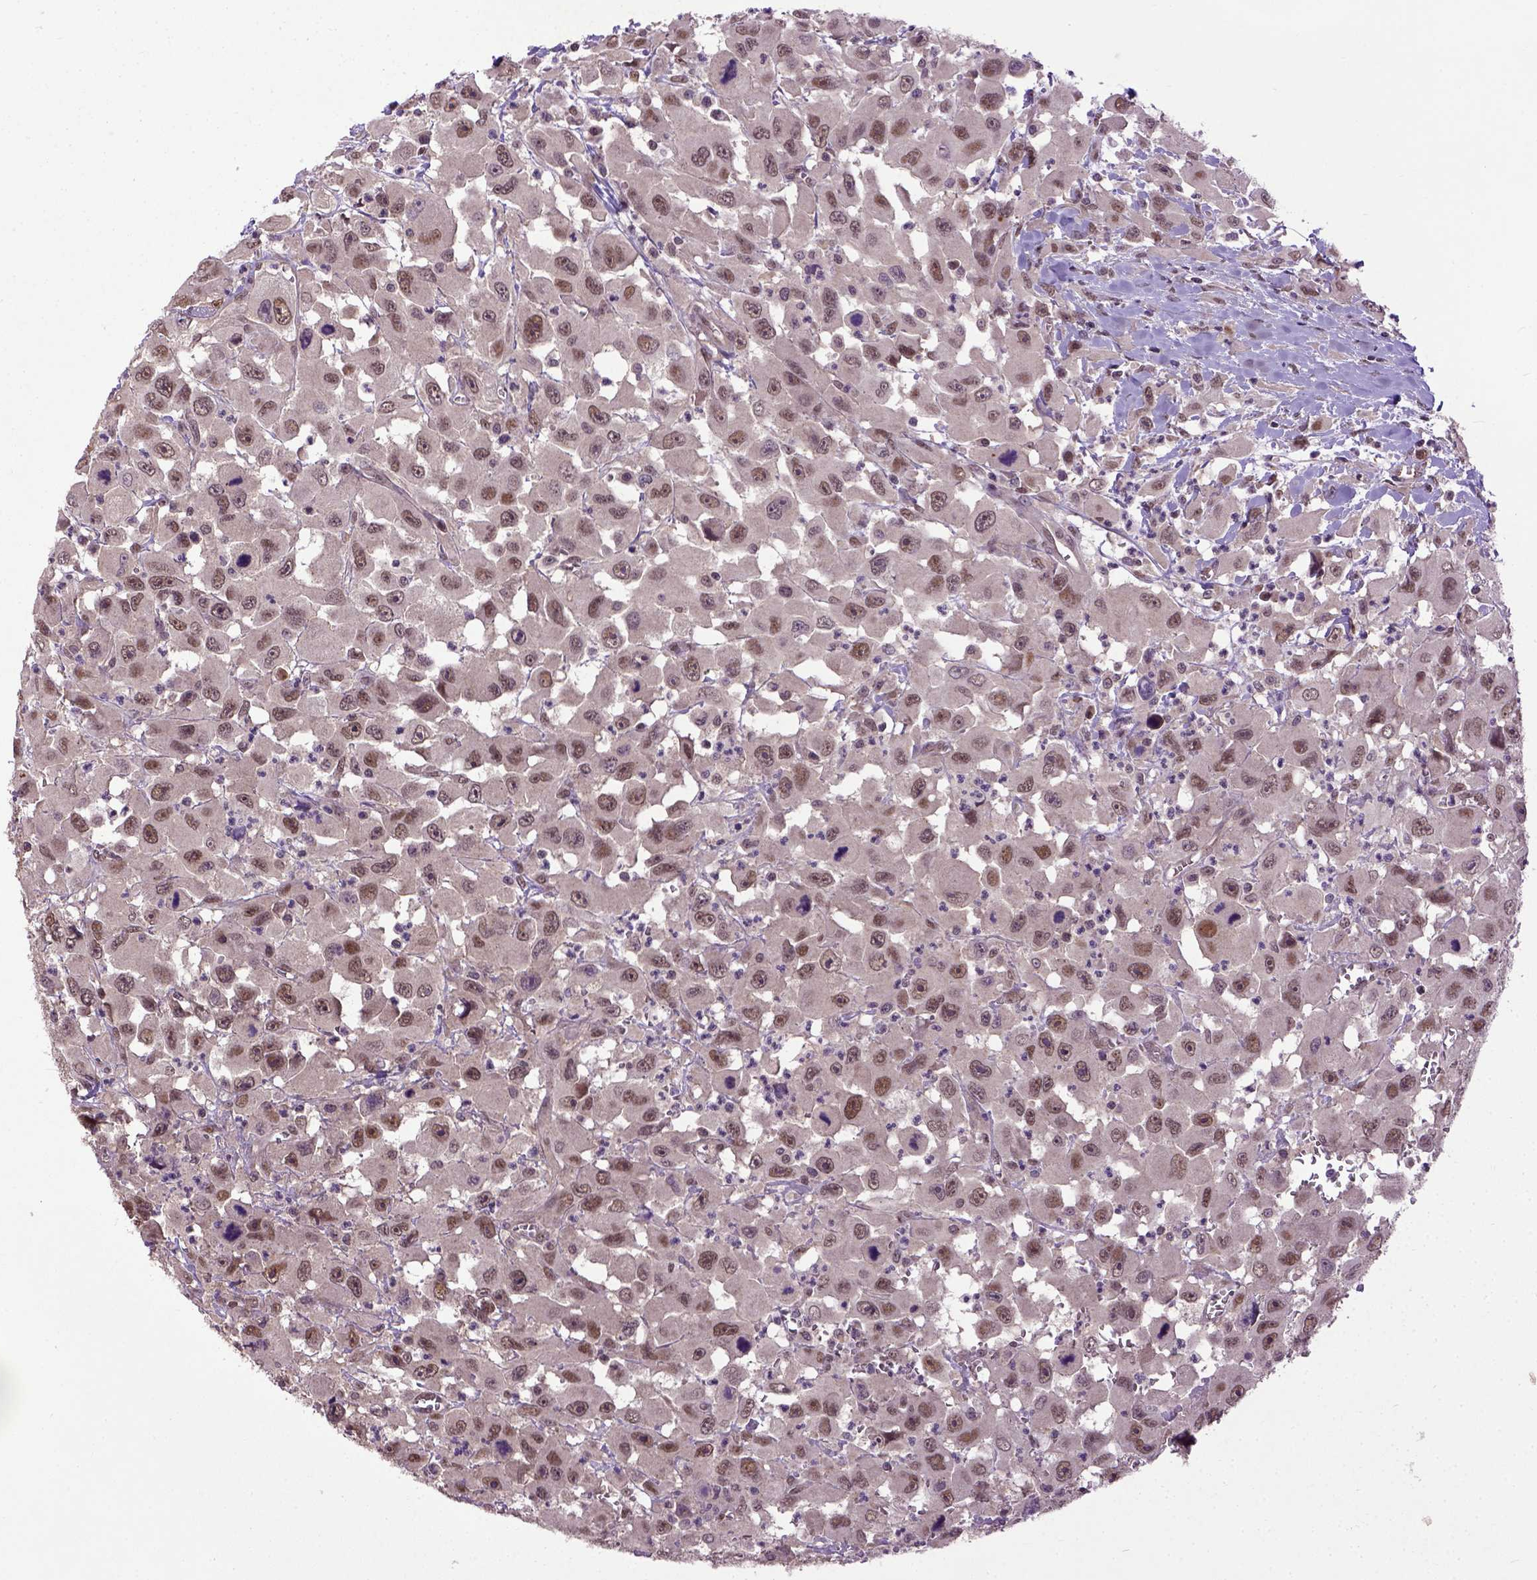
{"staining": {"intensity": "moderate", "quantity": ">75%", "location": "nuclear"}, "tissue": "head and neck cancer", "cell_type": "Tumor cells", "image_type": "cancer", "snomed": [{"axis": "morphology", "description": "Squamous cell carcinoma, NOS"}, {"axis": "morphology", "description": "Squamous cell carcinoma, metastatic, NOS"}, {"axis": "topography", "description": "Oral tissue"}, {"axis": "topography", "description": "Head-Neck"}], "caption": "Moderate nuclear positivity for a protein is identified in about >75% of tumor cells of head and neck metastatic squamous cell carcinoma using IHC.", "gene": "UBA3", "patient": {"sex": "female", "age": 85}}